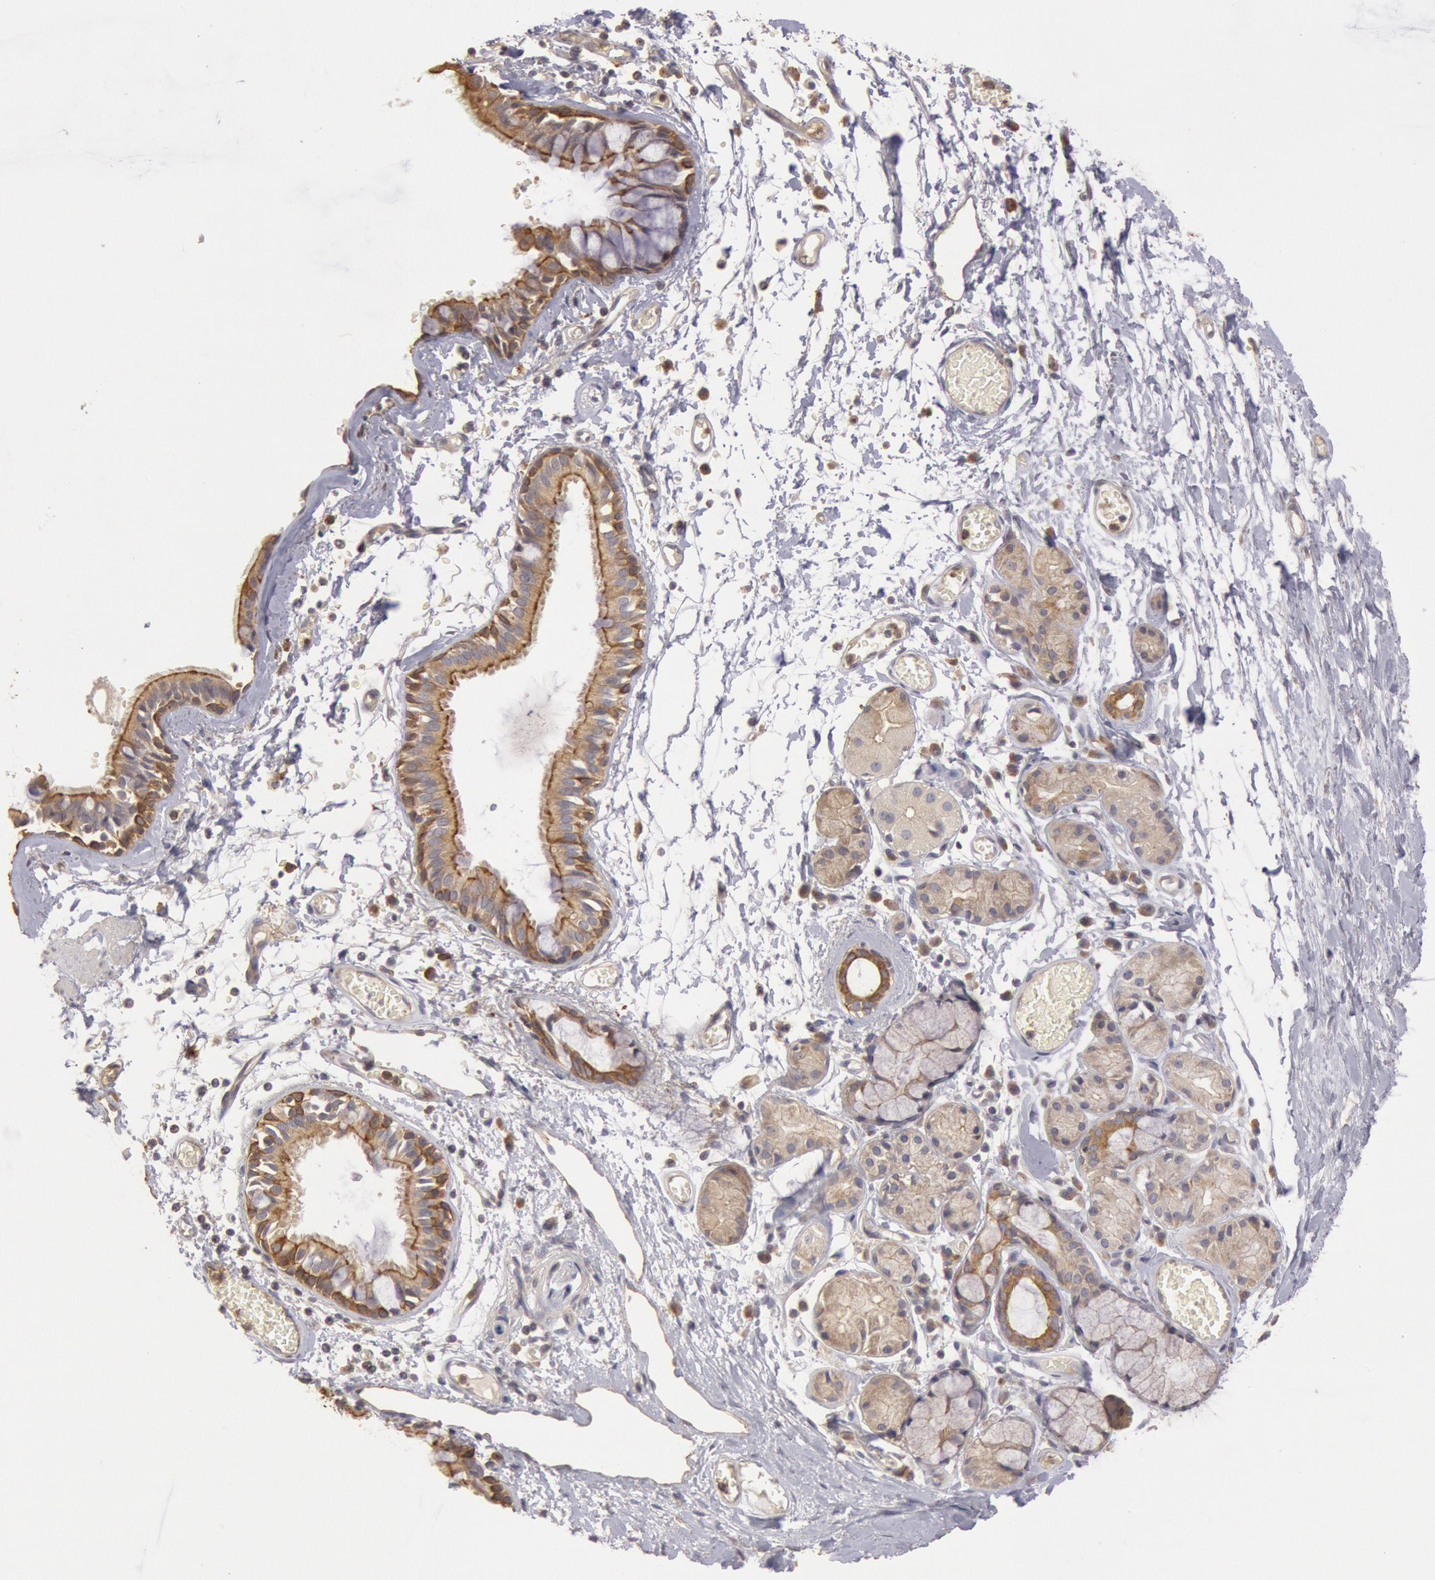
{"staining": {"intensity": "strong", "quantity": ">75%", "location": "cytoplasmic/membranous"}, "tissue": "bronchus", "cell_type": "Respiratory epithelial cells", "image_type": "normal", "snomed": [{"axis": "morphology", "description": "Normal tissue, NOS"}, {"axis": "topography", "description": "Bronchus"}, {"axis": "topography", "description": "Lung"}], "caption": "Protein analysis of benign bronchus exhibits strong cytoplasmic/membranous positivity in approximately >75% of respiratory epithelial cells.", "gene": "PLA2G6", "patient": {"sex": "female", "age": 56}}